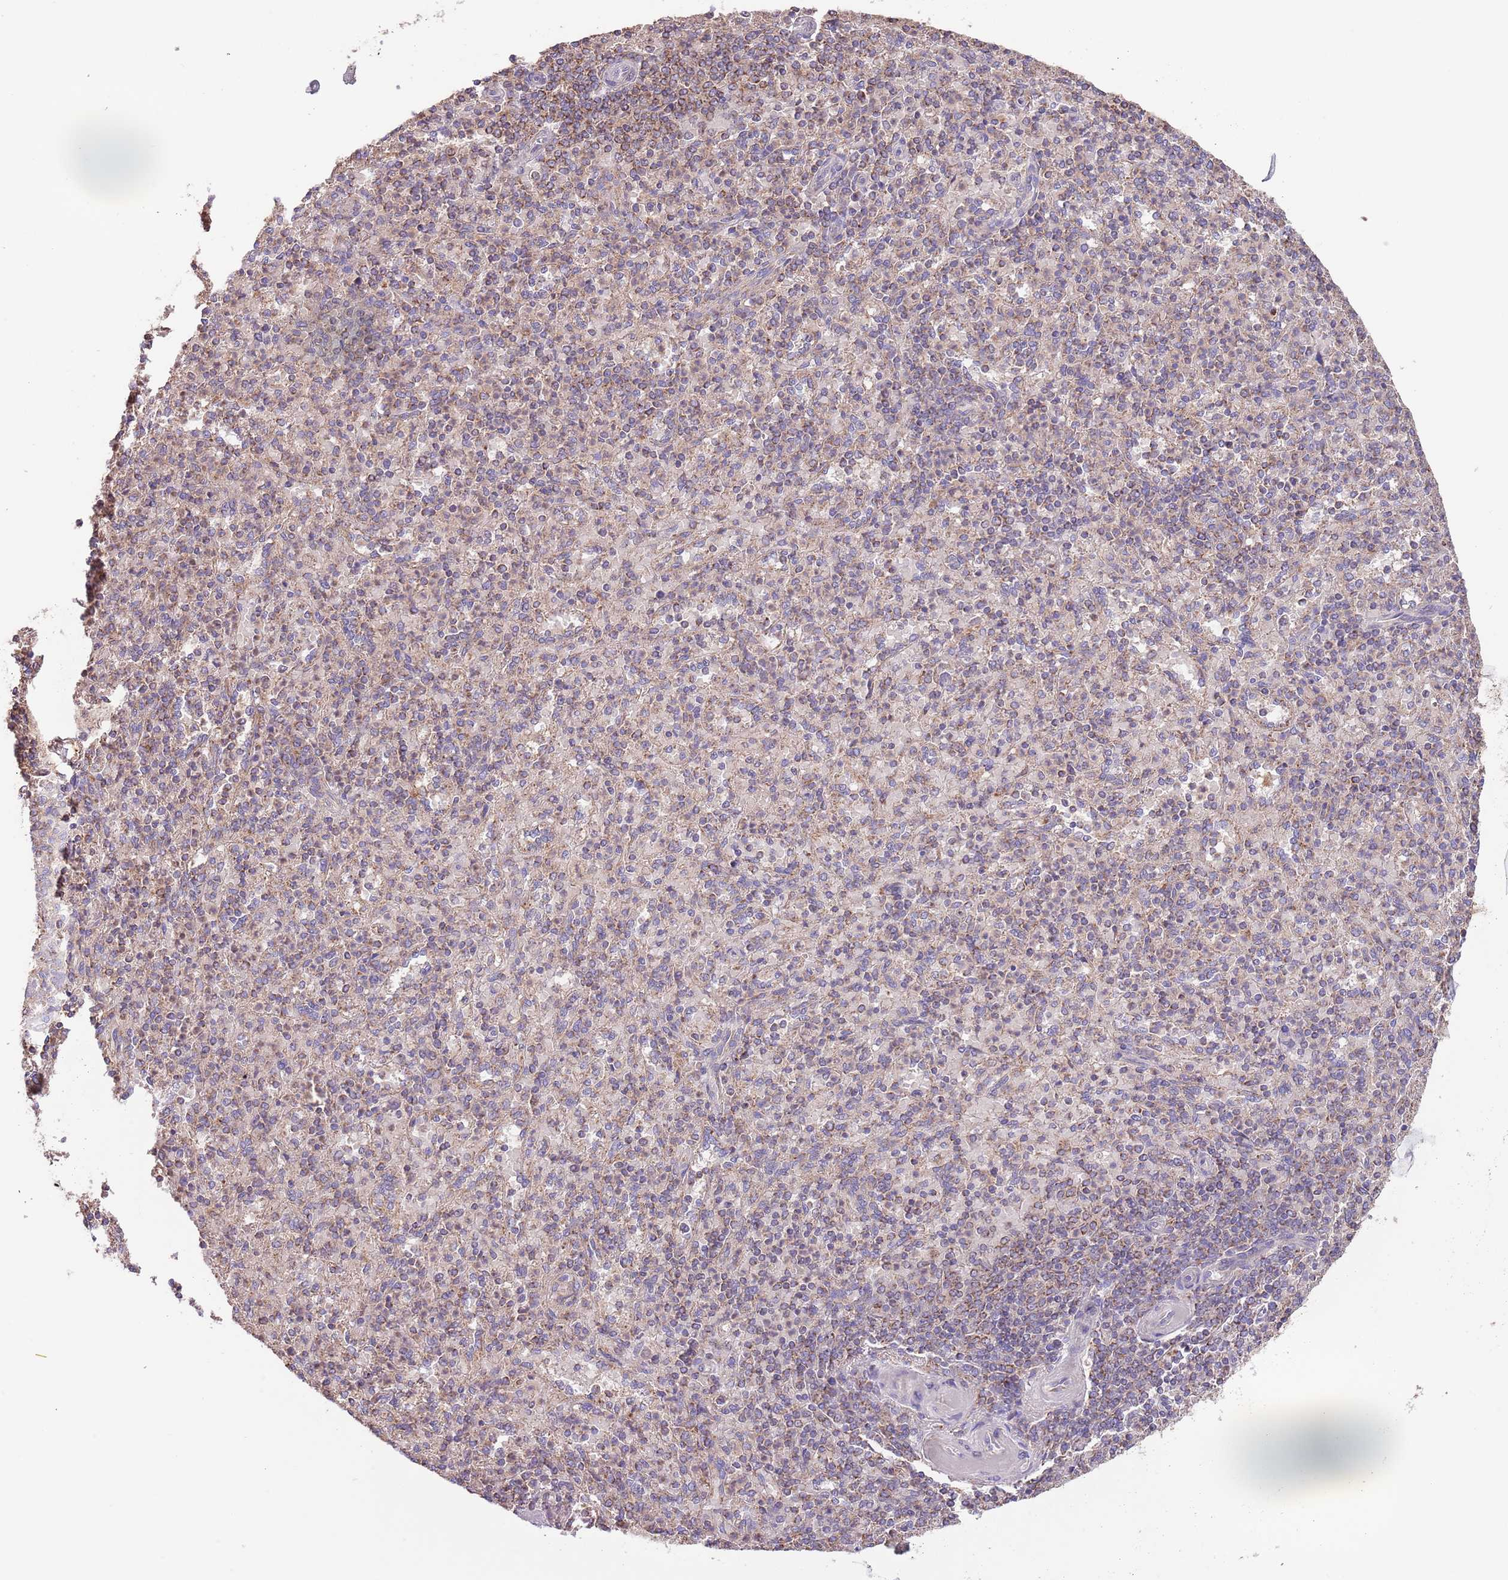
{"staining": {"intensity": "moderate", "quantity": ">75%", "location": "cytoplasmic/membranous"}, "tissue": "spleen", "cell_type": "Cells in red pulp", "image_type": "normal", "snomed": [{"axis": "morphology", "description": "Normal tissue, NOS"}, {"axis": "topography", "description": "Spleen"}], "caption": "Moderate cytoplasmic/membranous expression for a protein is seen in approximately >75% of cells in red pulp of normal spleen using immunohistochemistry (IHC).", "gene": "DNAJA3", "patient": {"sex": "male", "age": 82}}